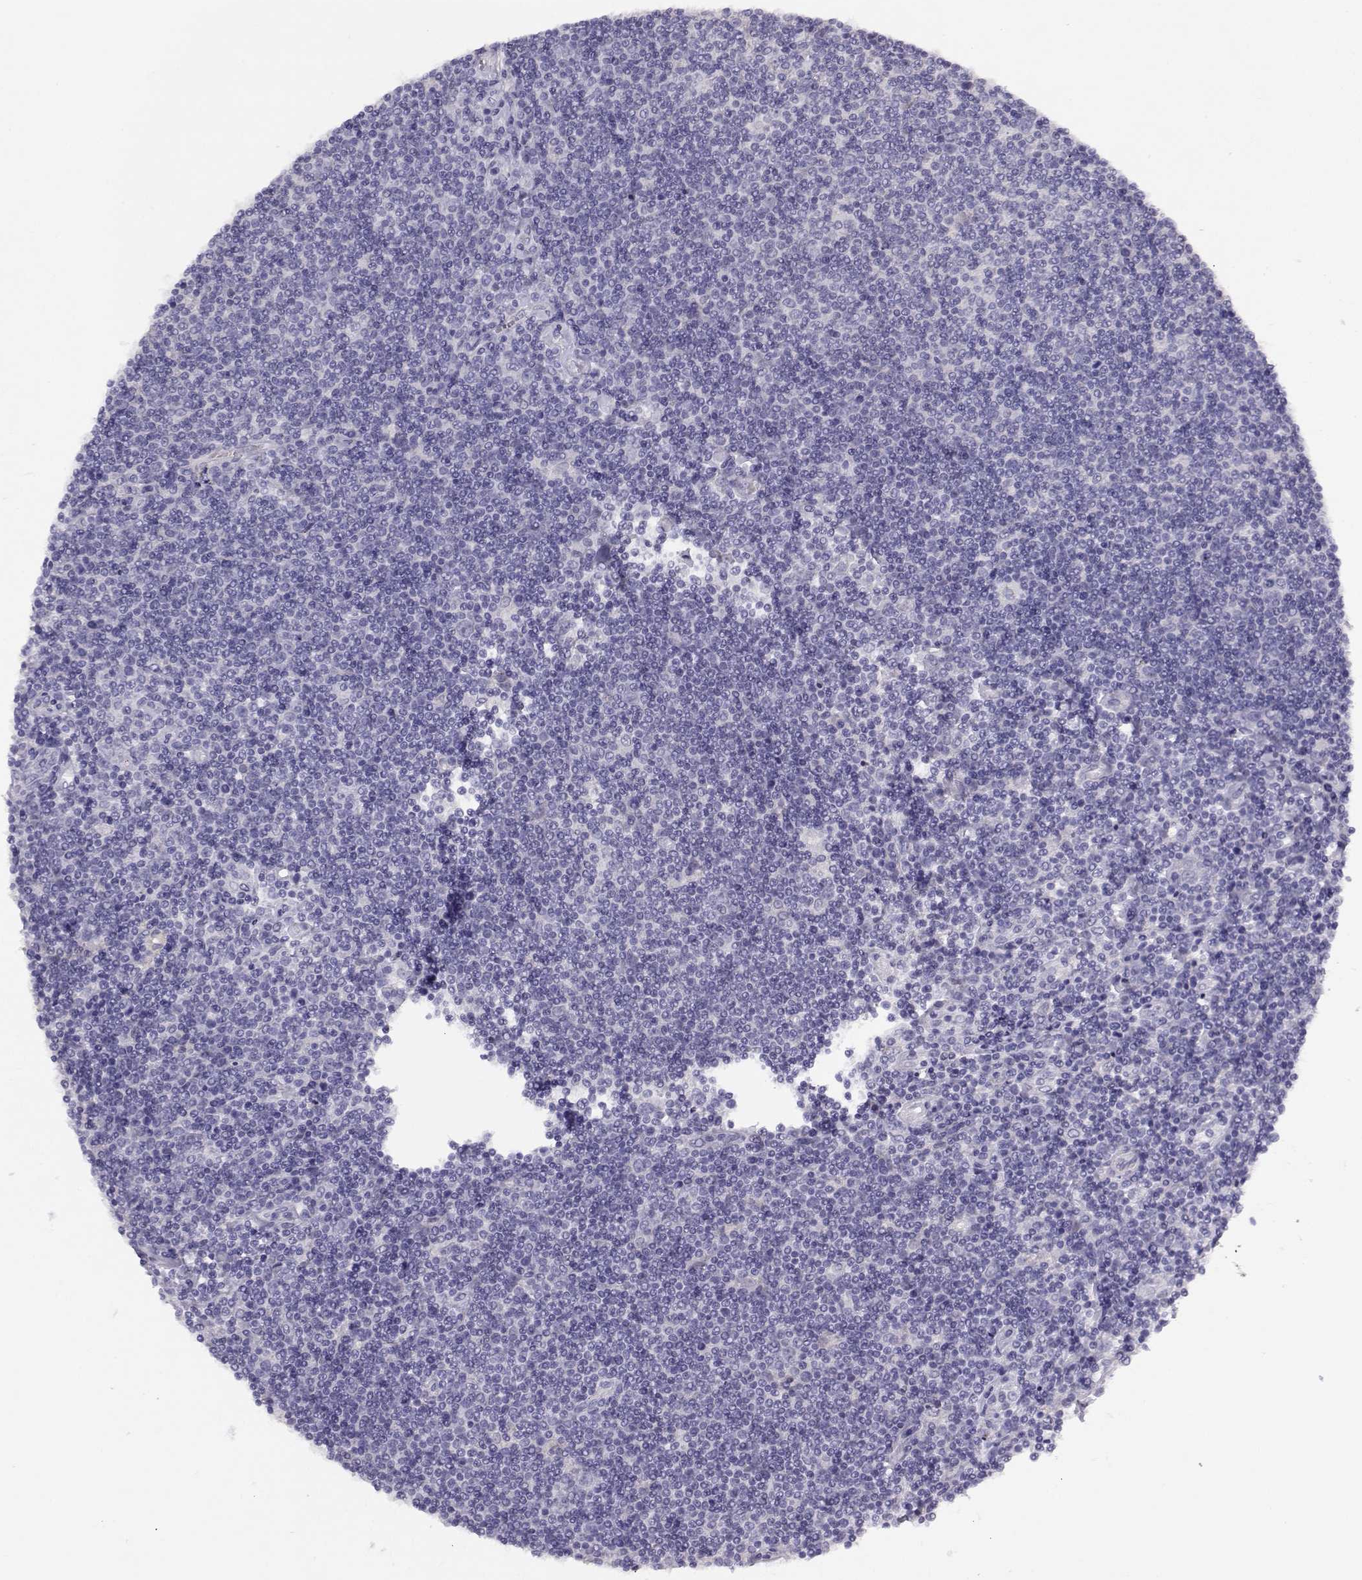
{"staining": {"intensity": "negative", "quantity": "none", "location": "none"}, "tissue": "lymphoma", "cell_type": "Tumor cells", "image_type": "cancer", "snomed": [{"axis": "morphology", "description": "Hodgkin's disease, NOS"}, {"axis": "topography", "description": "Lymph node"}], "caption": "The image exhibits no significant expression in tumor cells of Hodgkin's disease.", "gene": "ENDOU", "patient": {"sex": "male", "age": 40}}